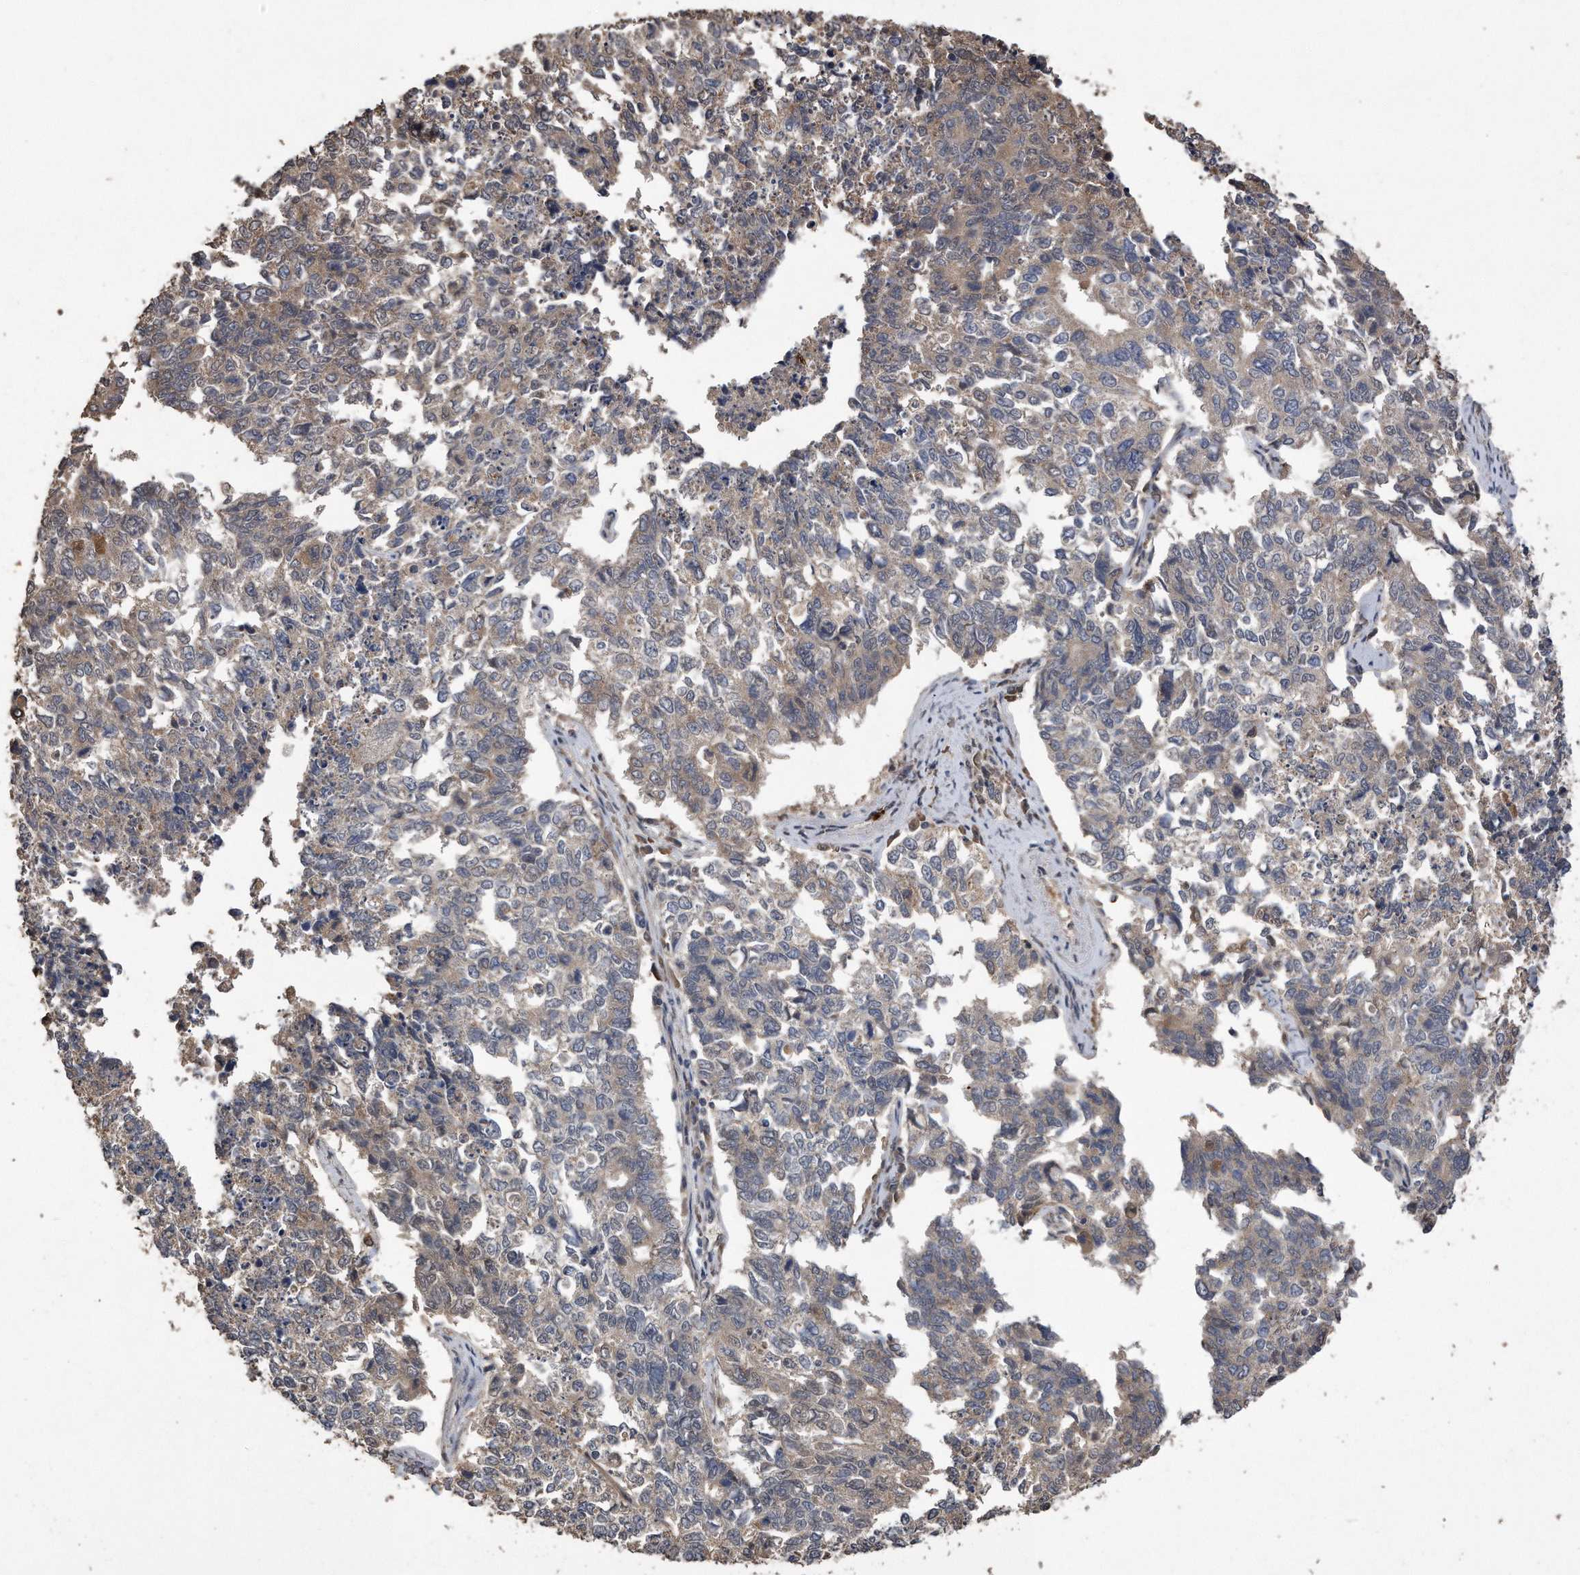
{"staining": {"intensity": "weak", "quantity": "25%-75%", "location": "cytoplasmic/membranous"}, "tissue": "cervical cancer", "cell_type": "Tumor cells", "image_type": "cancer", "snomed": [{"axis": "morphology", "description": "Squamous cell carcinoma, NOS"}, {"axis": "topography", "description": "Cervix"}], "caption": "Squamous cell carcinoma (cervical) was stained to show a protein in brown. There is low levels of weak cytoplasmic/membranous positivity in approximately 25%-75% of tumor cells. The staining was performed using DAB, with brown indicating positive protein expression. Nuclei are stained blue with hematoxylin.", "gene": "PELO", "patient": {"sex": "female", "age": 63}}